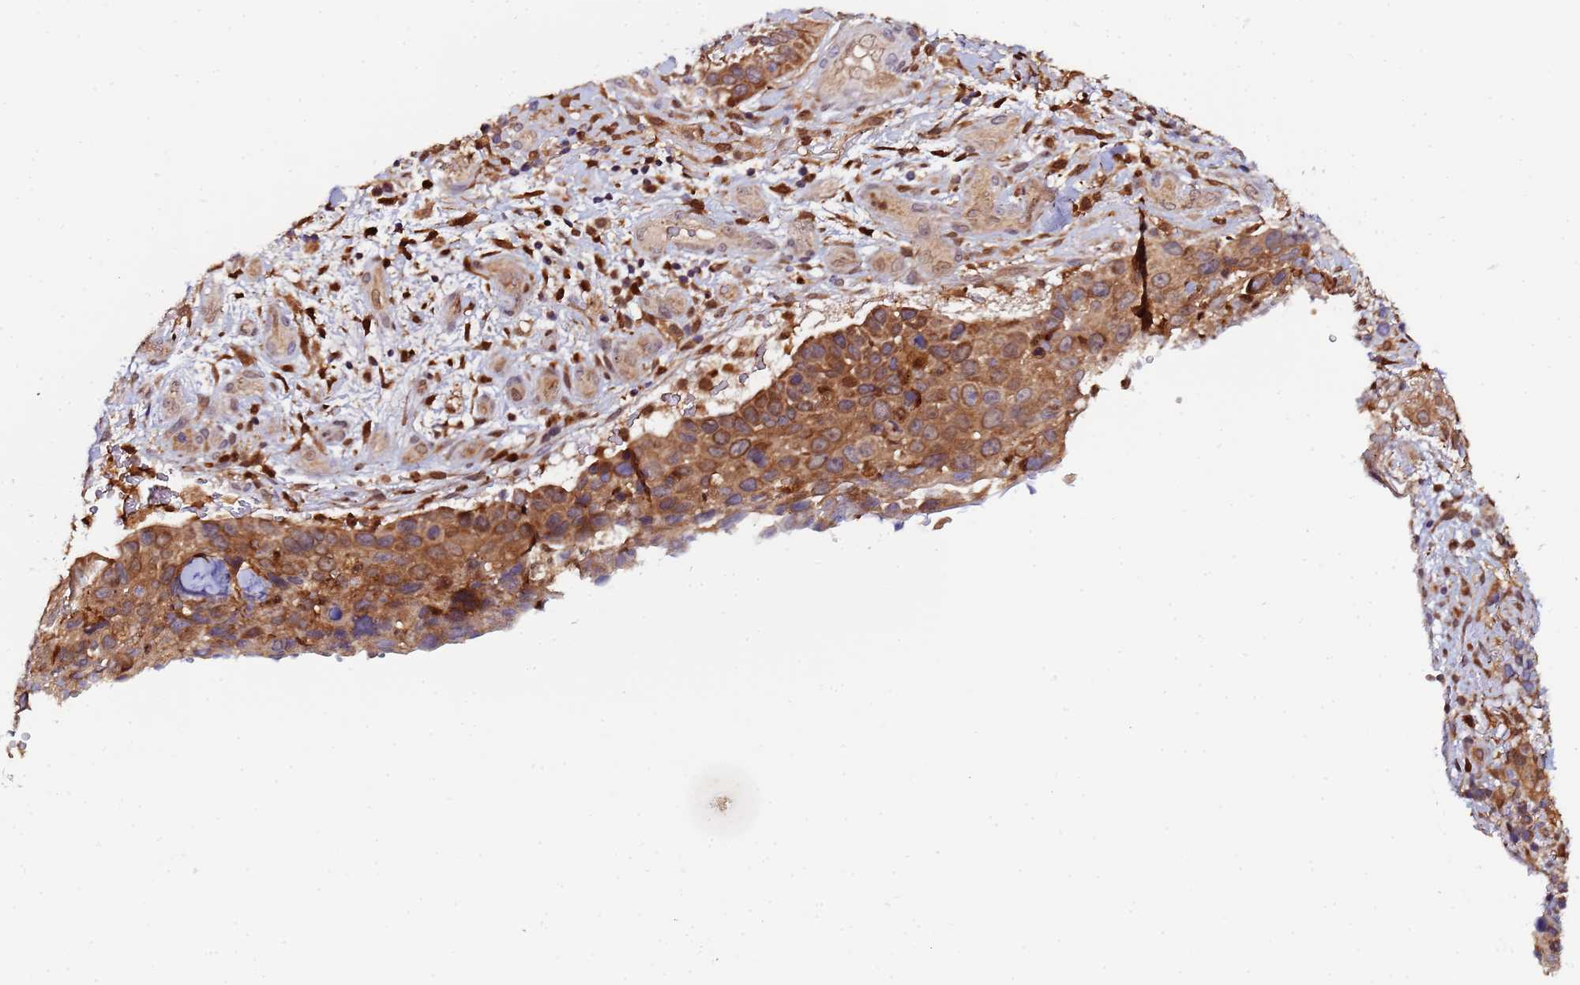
{"staining": {"intensity": "moderate", "quantity": ">75%", "location": "cytoplasmic/membranous"}, "tissue": "skin cancer", "cell_type": "Tumor cells", "image_type": "cancer", "snomed": [{"axis": "morphology", "description": "Basal cell carcinoma"}, {"axis": "topography", "description": "Skin"}], "caption": "High-power microscopy captured an immunohistochemistry (IHC) image of skin cancer, revealing moderate cytoplasmic/membranous expression in about >75% of tumor cells. (brown staining indicates protein expression, while blue staining denotes nuclei).", "gene": "CCDC127", "patient": {"sex": "female", "age": 74}}